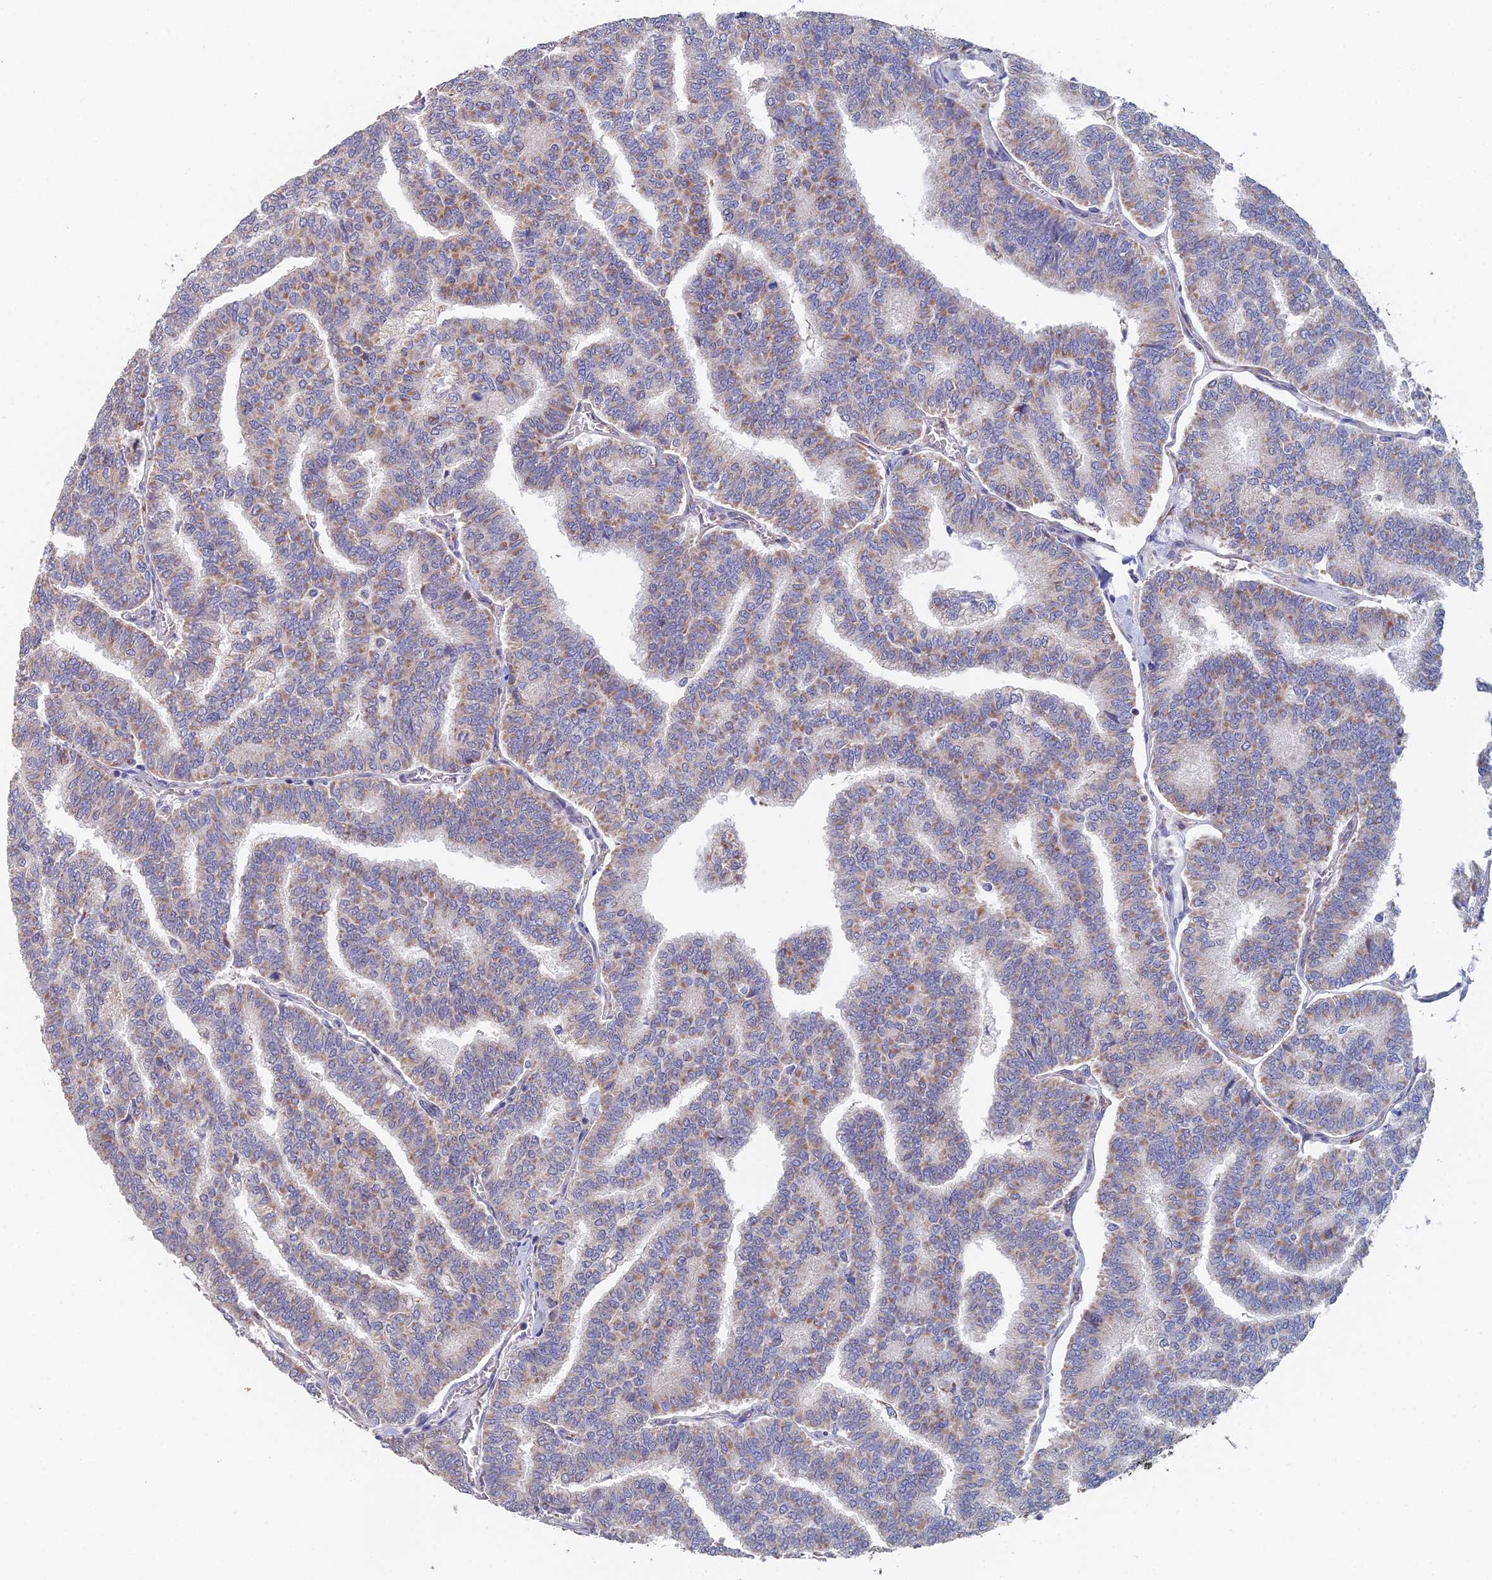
{"staining": {"intensity": "moderate", "quantity": "<25%", "location": "cytoplasmic/membranous"}, "tissue": "thyroid cancer", "cell_type": "Tumor cells", "image_type": "cancer", "snomed": [{"axis": "morphology", "description": "Papillary adenocarcinoma, NOS"}, {"axis": "topography", "description": "Thyroid gland"}], "caption": "IHC (DAB) staining of thyroid cancer demonstrates moderate cytoplasmic/membranous protein positivity in about <25% of tumor cells. Nuclei are stained in blue.", "gene": "ECSIT", "patient": {"sex": "female", "age": 35}}